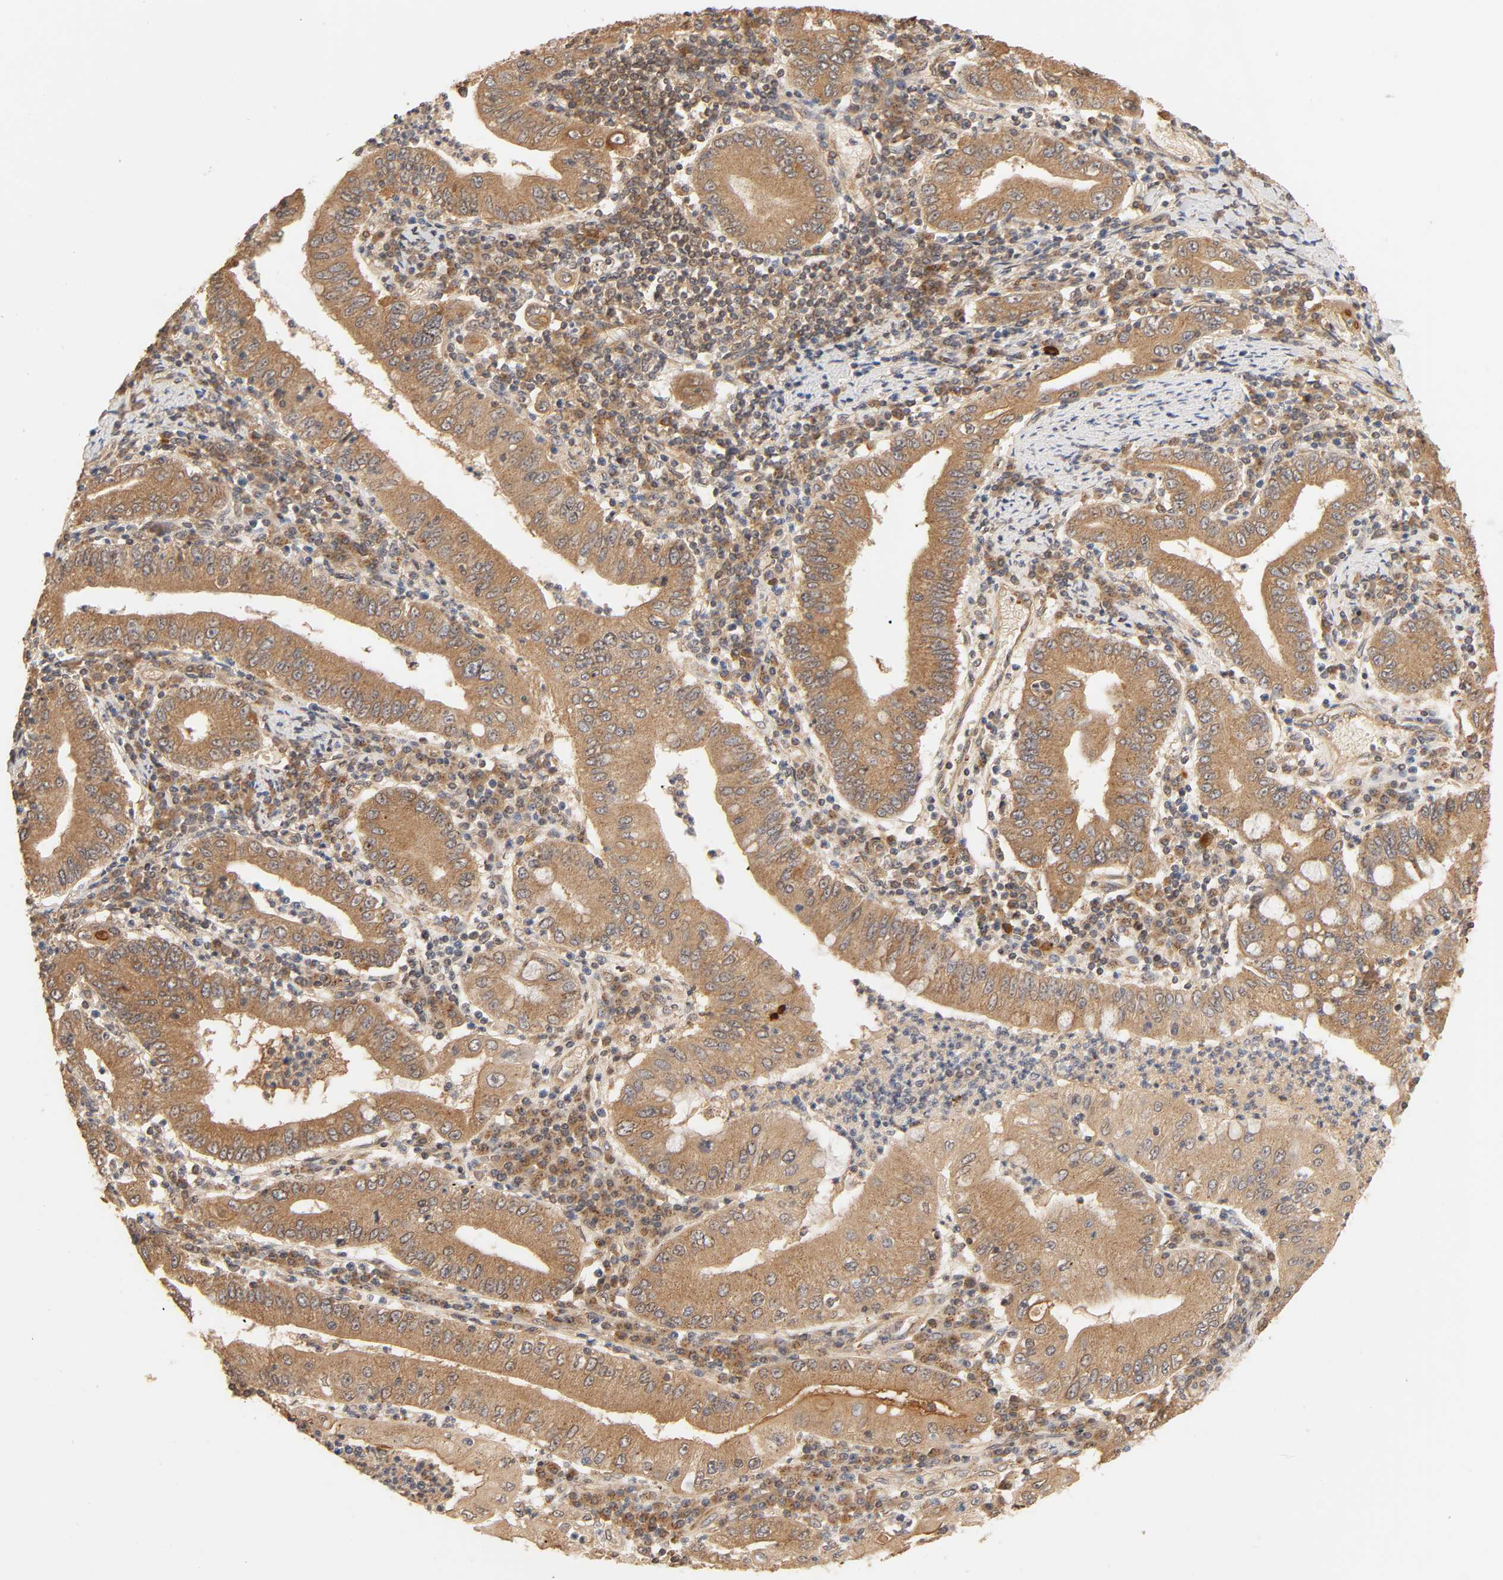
{"staining": {"intensity": "strong", "quantity": ">75%", "location": "cytoplasmic/membranous"}, "tissue": "stomach cancer", "cell_type": "Tumor cells", "image_type": "cancer", "snomed": [{"axis": "morphology", "description": "Normal tissue, NOS"}, {"axis": "morphology", "description": "Adenocarcinoma, NOS"}, {"axis": "topography", "description": "Esophagus"}, {"axis": "topography", "description": "Stomach, upper"}, {"axis": "topography", "description": "Peripheral nerve tissue"}], "caption": "Protein staining of stomach cancer (adenocarcinoma) tissue reveals strong cytoplasmic/membranous expression in approximately >75% of tumor cells.", "gene": "EPS8", "patient": {"sex": "male", "age": 62}}